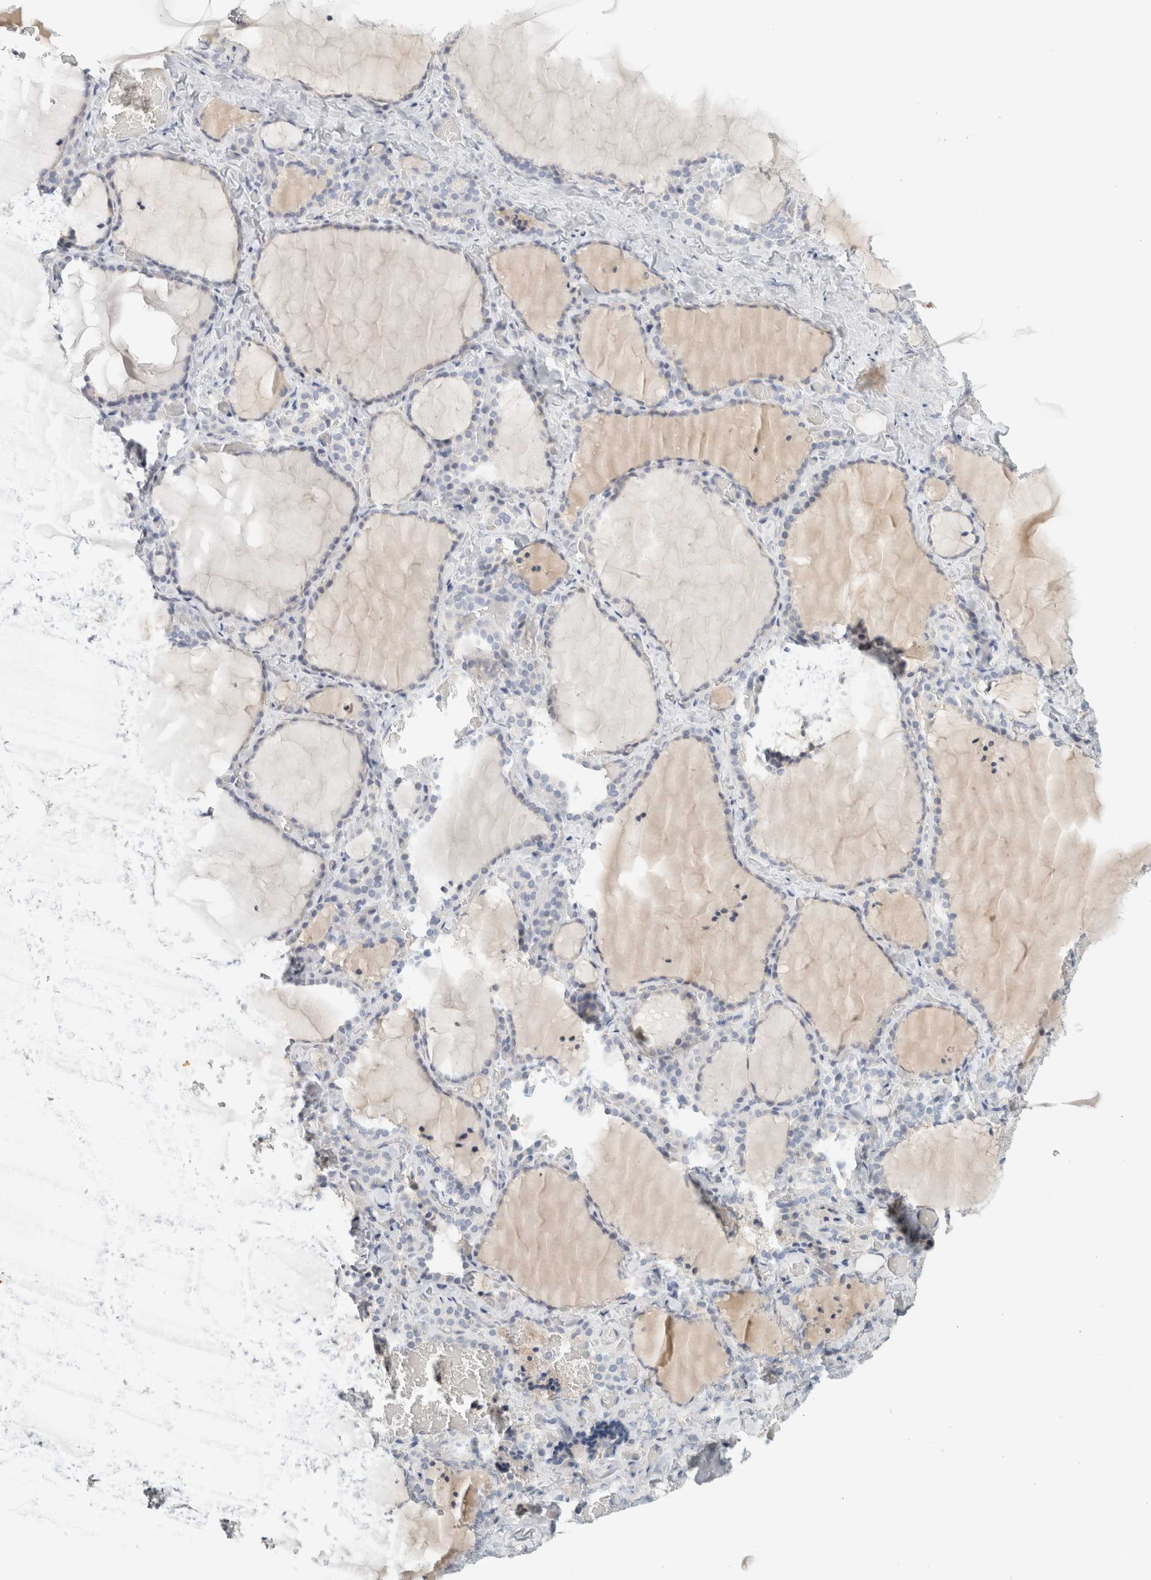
{"staining": {"intensity": "negative", "quantity": "none", "location": "none"}, "tissue": "thyroid gland", "cell_type": "Glandular cells", "image_type": "normal", "snomed": [{"axis": "morphology", "description": "Normal tissue, NOS"}, {"axis": "topography", "description": "Thyroid gland"}], "caption": "Immunohistochemistry (IHC) histopathology image of normal thyroid gland stained for a protein (brown), which demonstrates no staining in glandular cells. (DAB (3,3'-diaminobenzidine) immunohistochemistry with hematoxylin counter stain).", "gene": "STK31", "patient": {"sex": "female", "age": 22}}